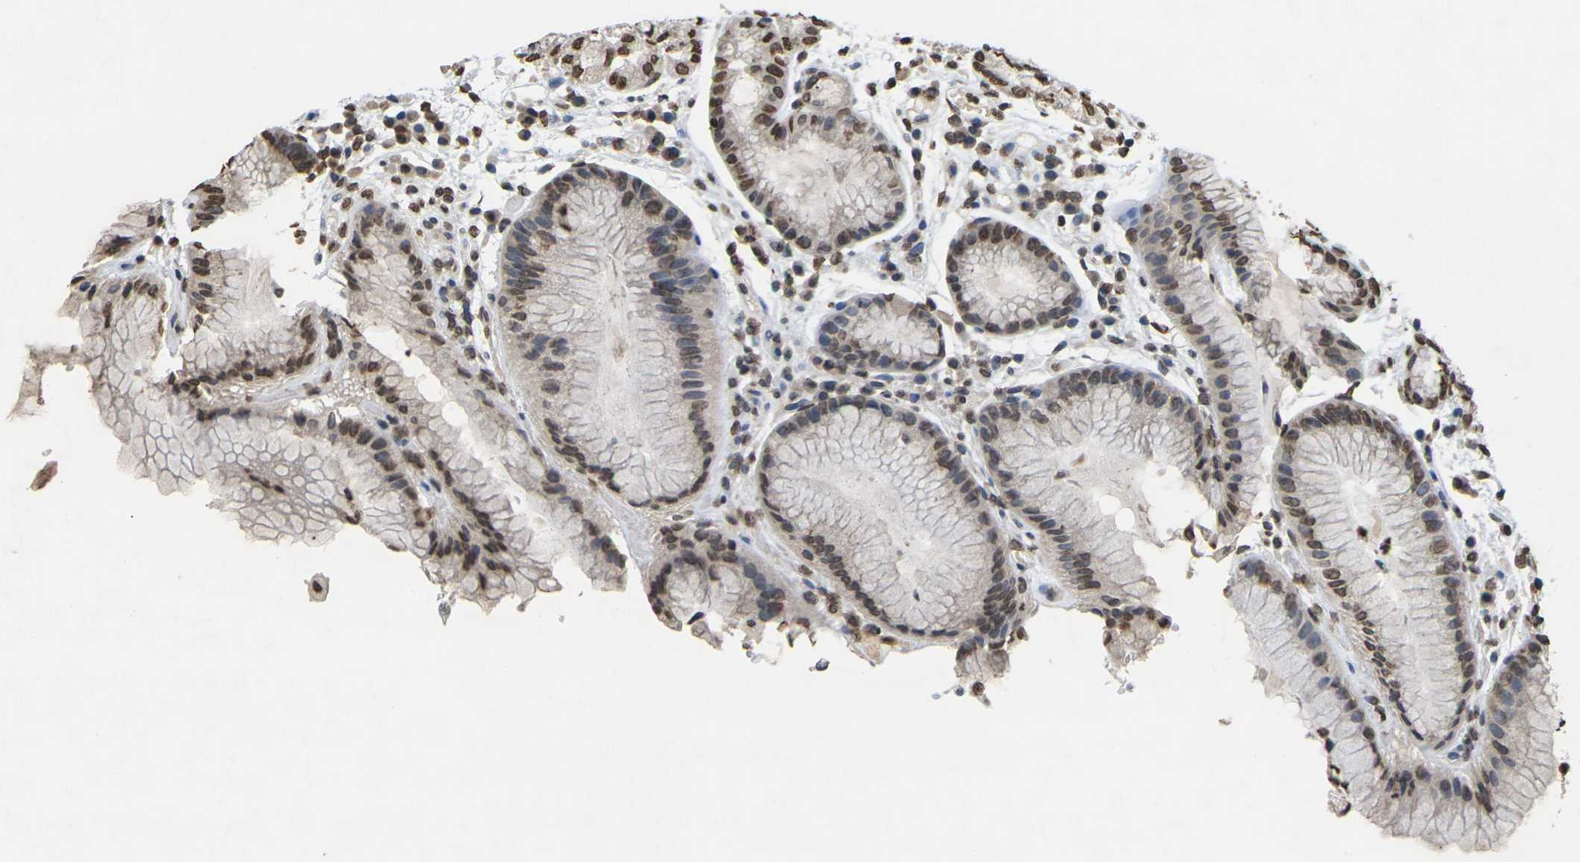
{"staining": {"intensity": "moderate", "quantity": ">75%", "location": "nuclear"}, "tissue": "stomach", "cell_type": "Glandular cells", "image_type": "normal", "snomed": [{"axis": "morphology", "description": "Normal tissue, NOS"}, {"axis": "topography", "description": "Stomach, upper"}], "caption": "Brown immunohistochemical staining in normal human stomach demonstrates moderate nuclear expression in about >75% of glandular cells. The staining was performed using DAB (3,3'-diaminobenzidine) to visualize the protein expression in brown, while the nuclei were stained in blue with hematoxylin (Magnification: 20x).", "gene": "EMSY", "patient": {"sex": "male", "age": 72}}